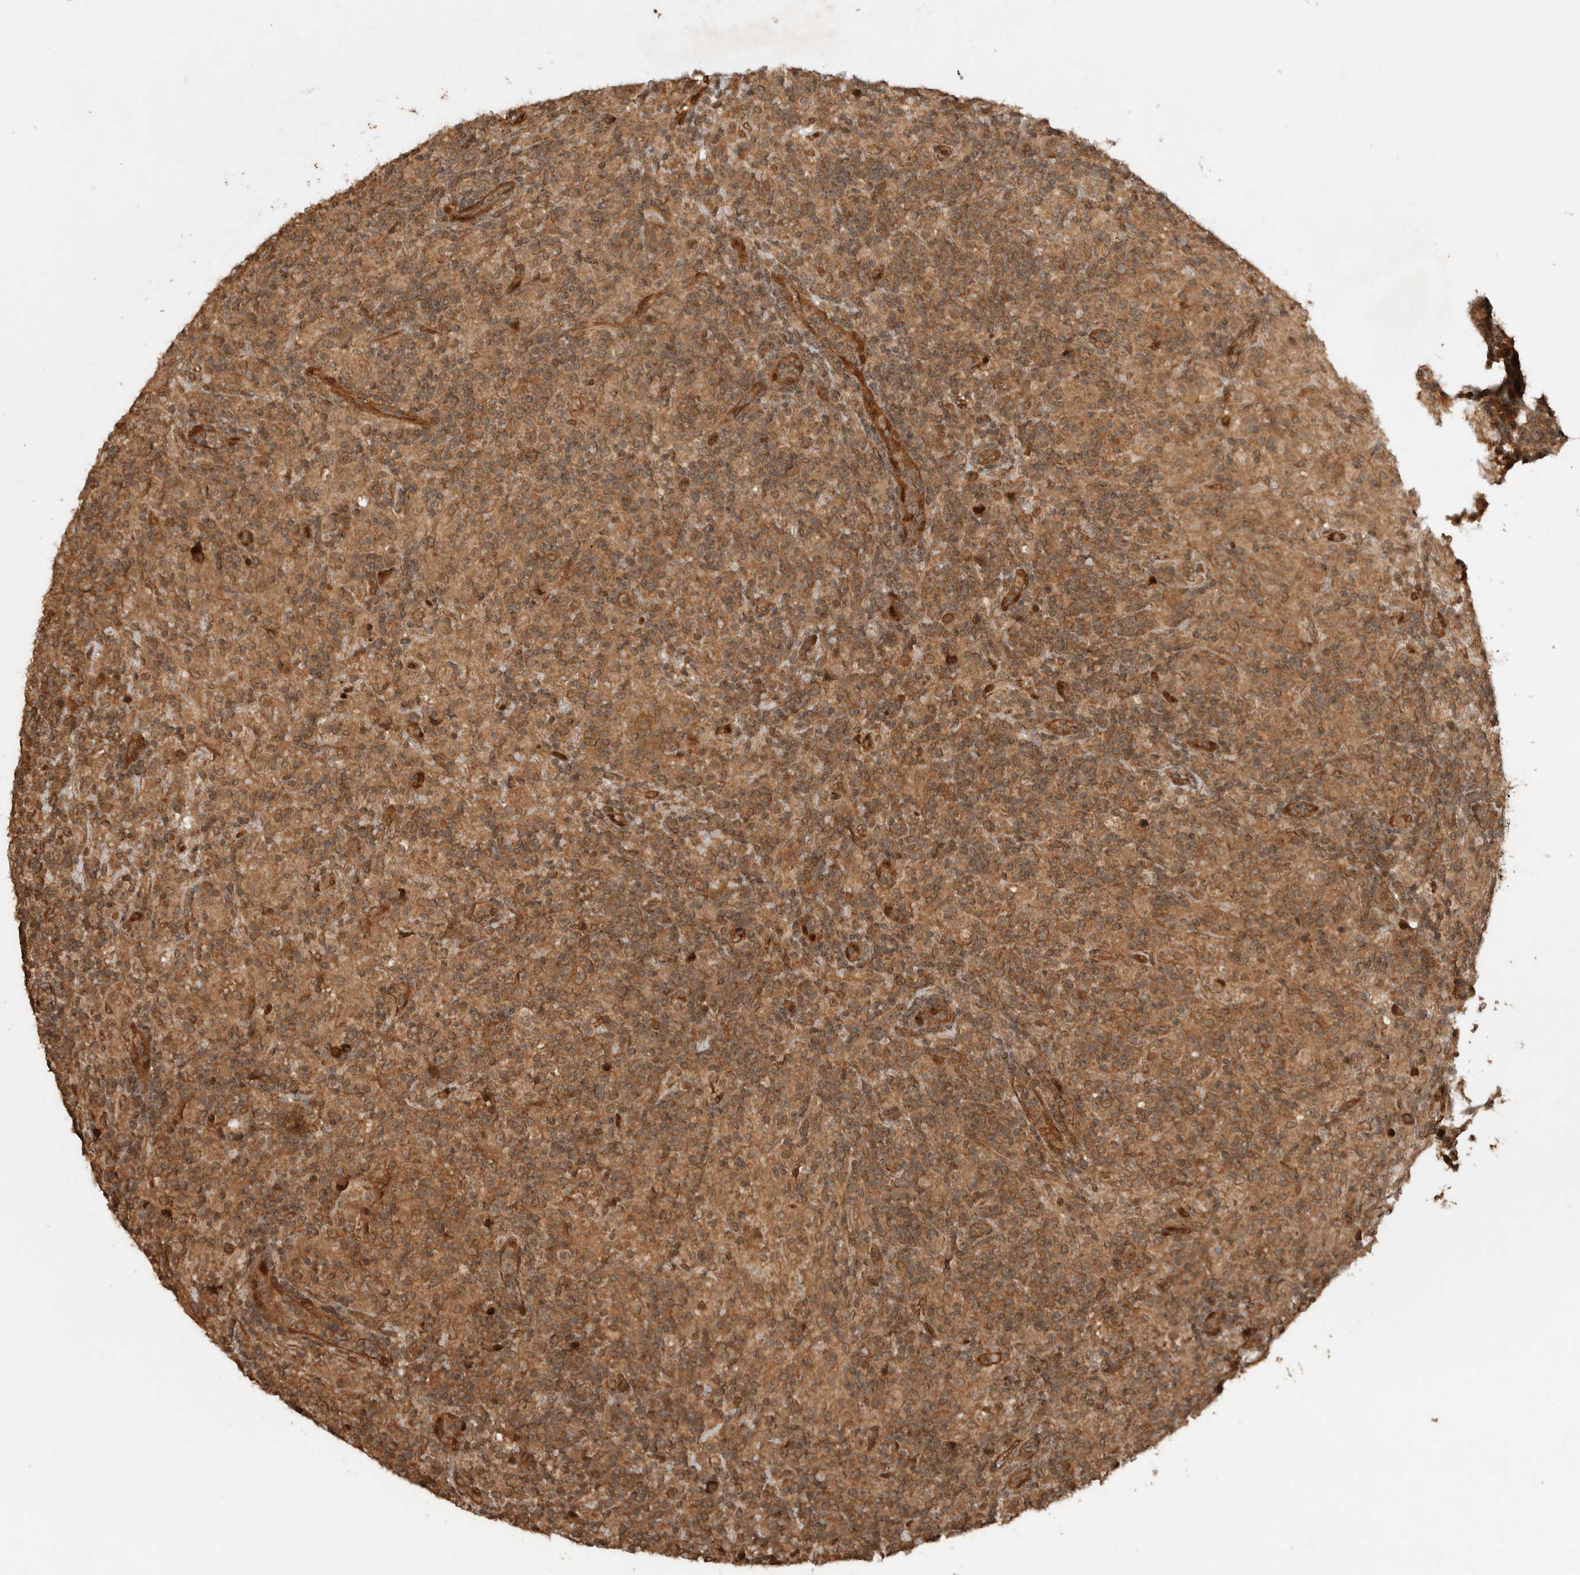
{"staining": {"intensity": "weak", "quantity": "25%-75%", "location": "cytoplasmic/membranous"}, "tissue": "lymphoma", "cell_type": "Tumor cells", "image_type": "cancer", "snomed": [{"axis": "morphology", "description": "Hodgkin's disease, NOS"}, {"axis": "topography", "description": "Lymph node"}], "caption": "Tumor cells demonstrate weak cytoplasmic/membranous positivity in about 25%-75% of cells in Hodgkin's disease. (DAB (3,3'-diaminobenzidine) IHC, brown staining for protein, blue staining for nuclei).", "gene": "CNTROB", "patient": {"sex": "male", "age": 70}}